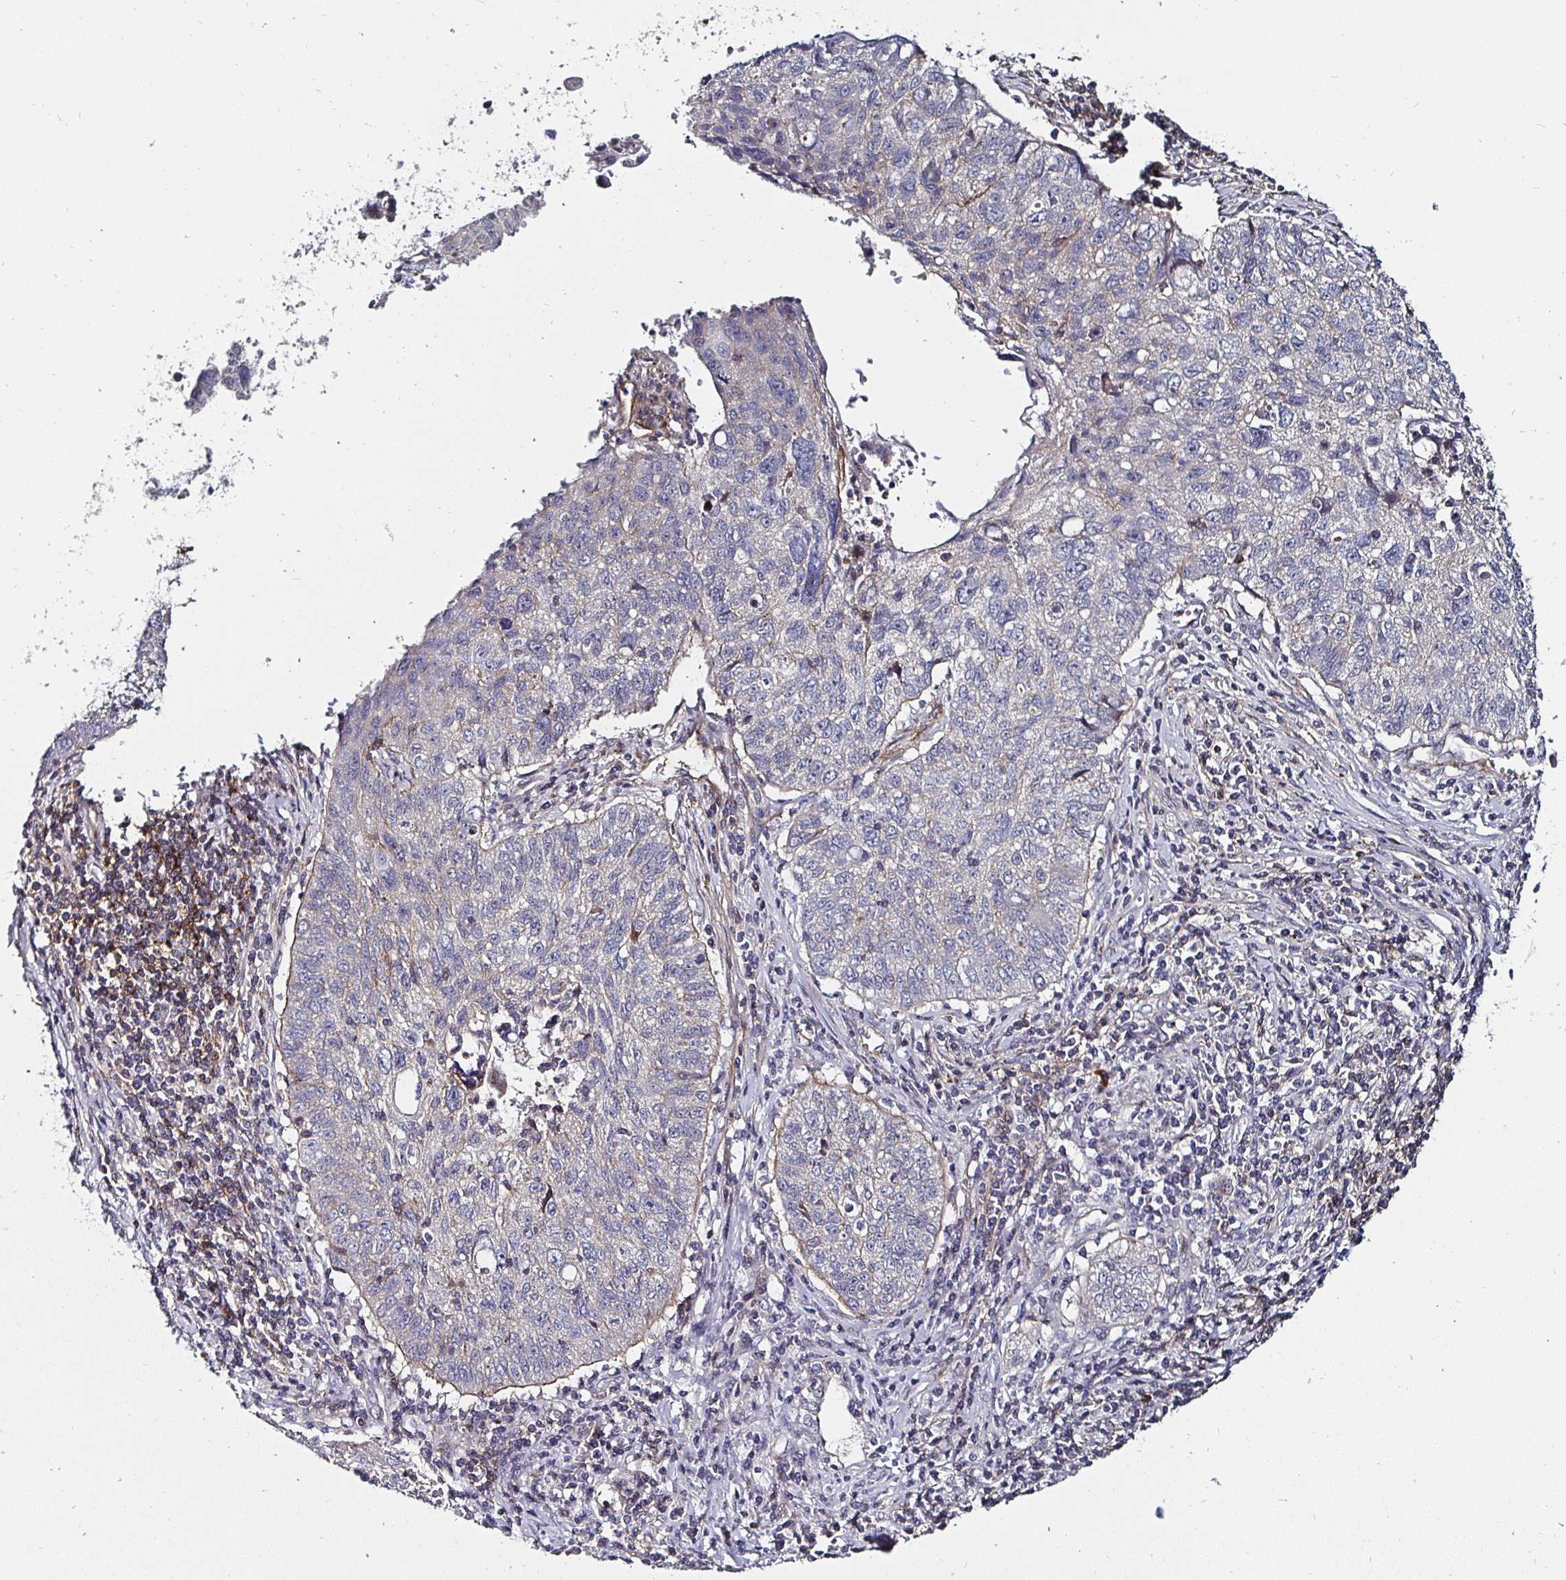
{"staining": {"intensity": "negative", "quantity": "none", "location": "none"}, "tissue": "lung cancer", "cell_type": "Tumor cells", "image_type": "cancer", "snomed": [{"axis": "morphology", "description": "Normal morphology"}, {"axis": "morphology", "description": "Aneuploidy"}, {"axis": "morphology", "description": "Squamous cell carcinoma, NOS"}, {"axis": "topography", "description": "Lymph node"}, {"axis": "topography", "description": "Lung"}], "caption": "An image of aneuploidy (lung) stained for a protein displays no brown staining in tumor cells.", "gene": "GJA4", "patient": {"sex": "female", "age": 76}}